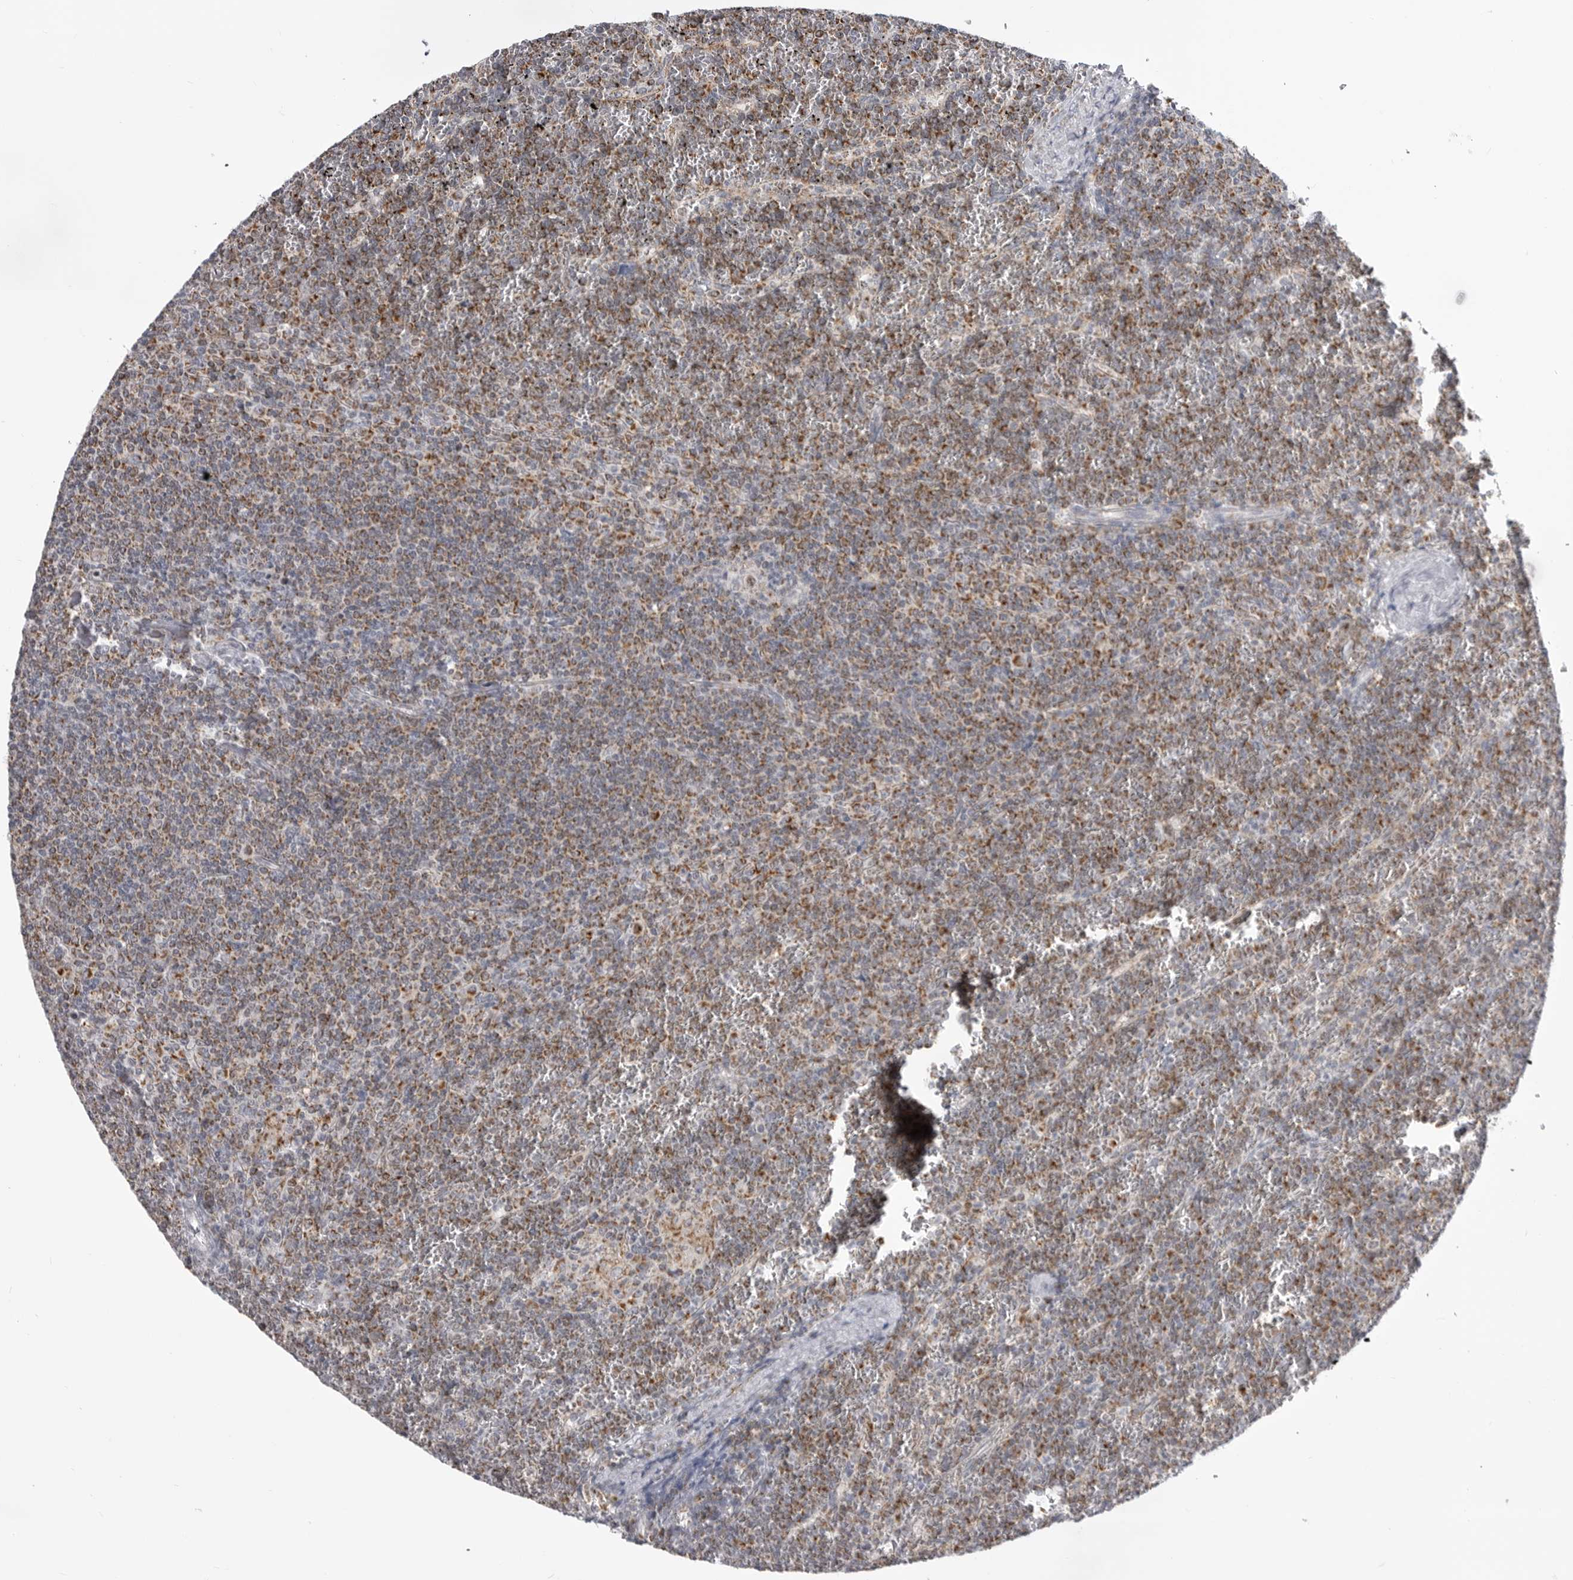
{"staining": {"intensity": "moderate", "quantity": ">75%", "location": "cytoplasmic/membranous"}, "tissue": "lymphoma", "cell_type": "Tumor cells", "image_type": "cancer", "snomed": [{"axis": "morphology", "description": "Malignant lymphoma, non-Hodgkin's type, Low grade"}, {"axis": "topography", "description": "Spleen"}], "caption": "Immunohistochemical staining of human malignant lymphoma, non-Hodgkin's type (low-grade) shows medium levels of moderate cytoplasmic/membranous protein positivity in about >75% of tumor cells.", "gene": "FH", "patient": {"sex": "female", "age": 19}}